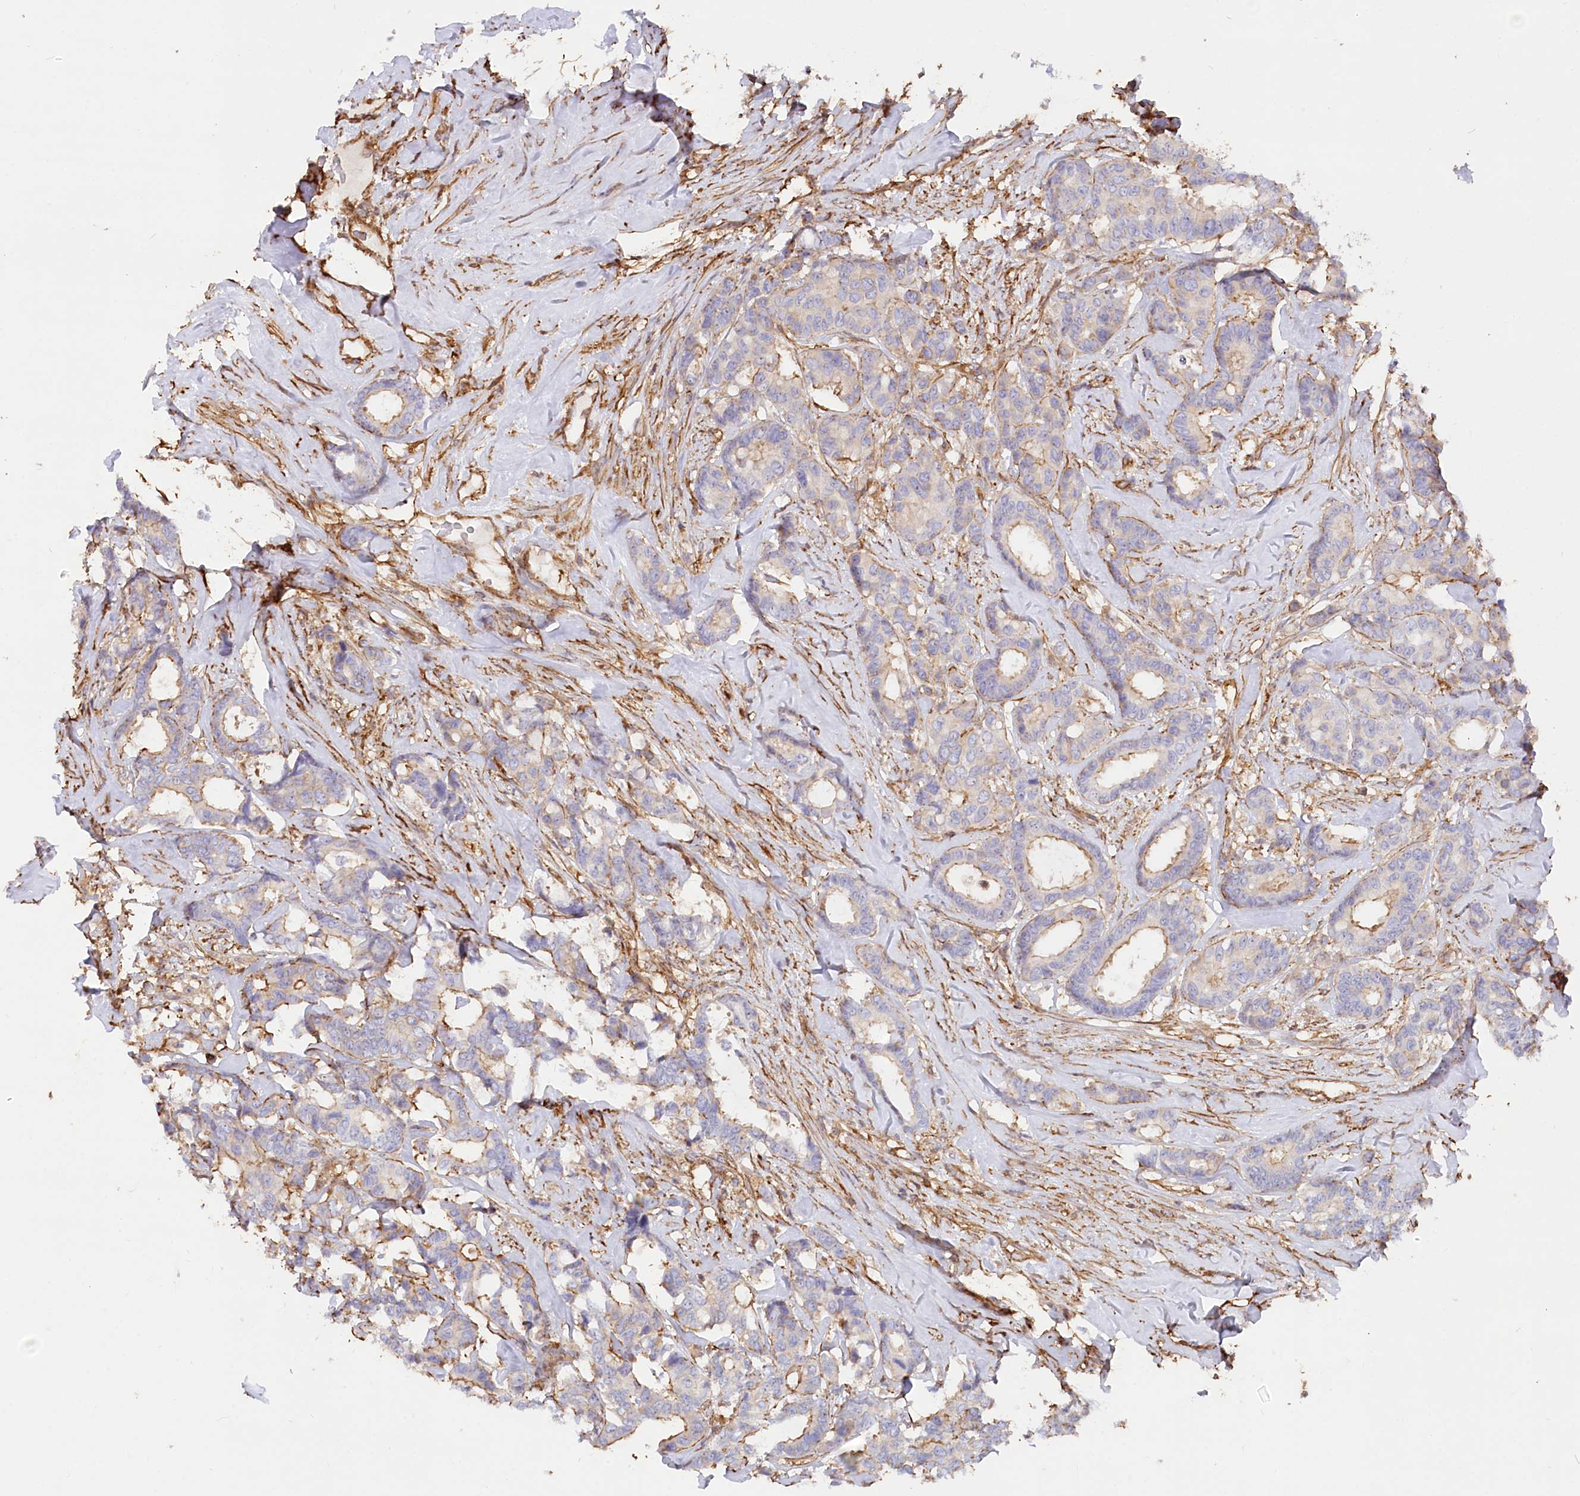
{"staining": {"intensity": "moderate", "quantity": "<25%", "location": "cytoplasmic/membranous"}, "tissue": "breast cancer", "cell_type": "Tumor cells", "image_type": "cancer", "snomed": [{"axis": "morphology", "description": "Duct carcinoma"}, {"axis": "topography", "description": "Breast"}], "caption": "Protein staining displays moderate cytoplasmic/membranous expression in approximately <25% of tumor cells in breast intraductal carcinoma.", "gene": "WDR36", "patient": {"sex": "female", "age": 87}}